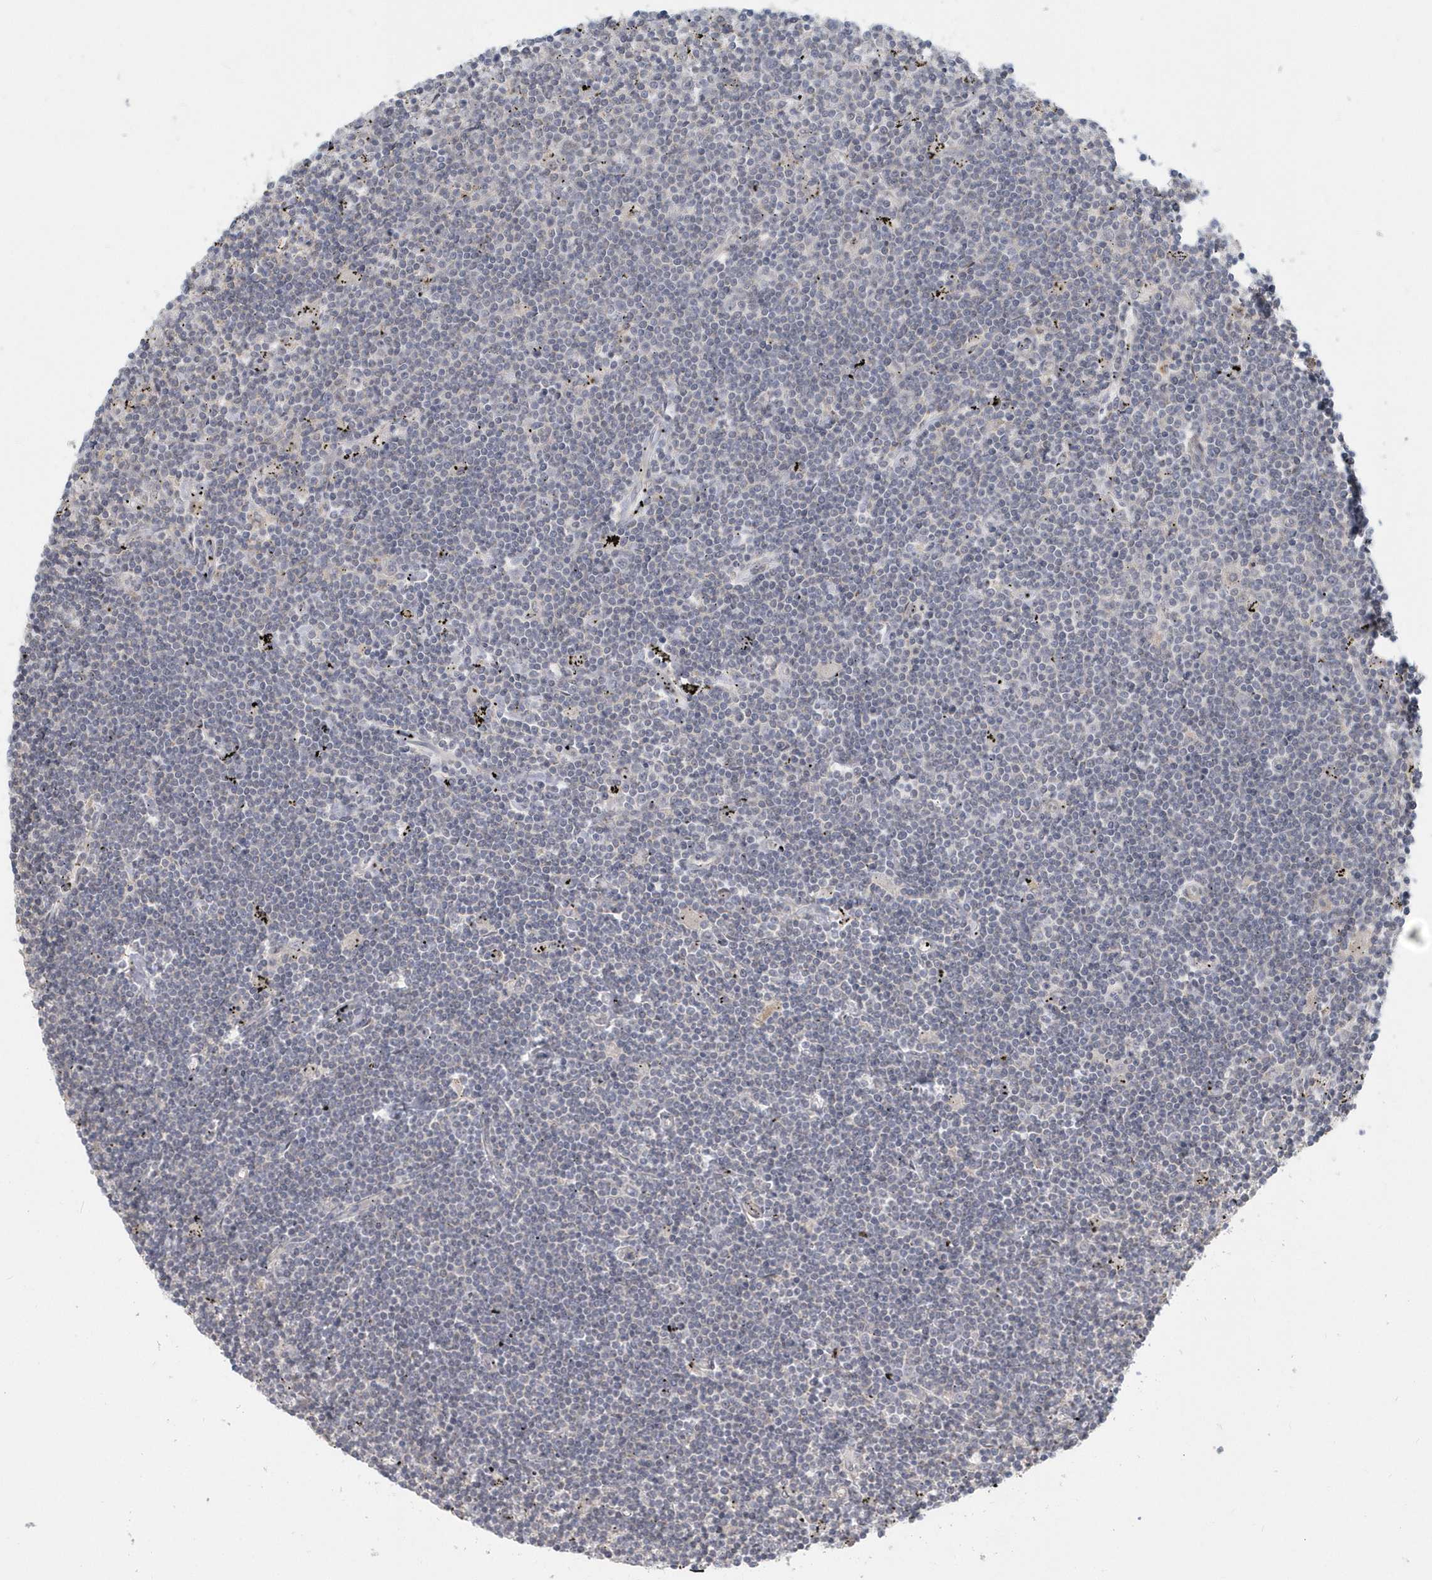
{"staining": {"intensity": "negative", "quantity": "none", "location": "none"}, "tissue": "lymphoma", "cell_type": "Tumor cells", "image_type": "cancer", "snomed": [{"axis": "morphology", "description": "Malignant lymphoma, non-Hodgkin's type, Low grade"}, {"axis": "topography", "description": "Spleen"}], "caption": "An immunohistochemistry (IHC) micrograph of lymphoma is shown. There is no staining in tumor cells of lymphoma.", "gene": "NAPB", "patient": {"sex": "male", "age": 76}}